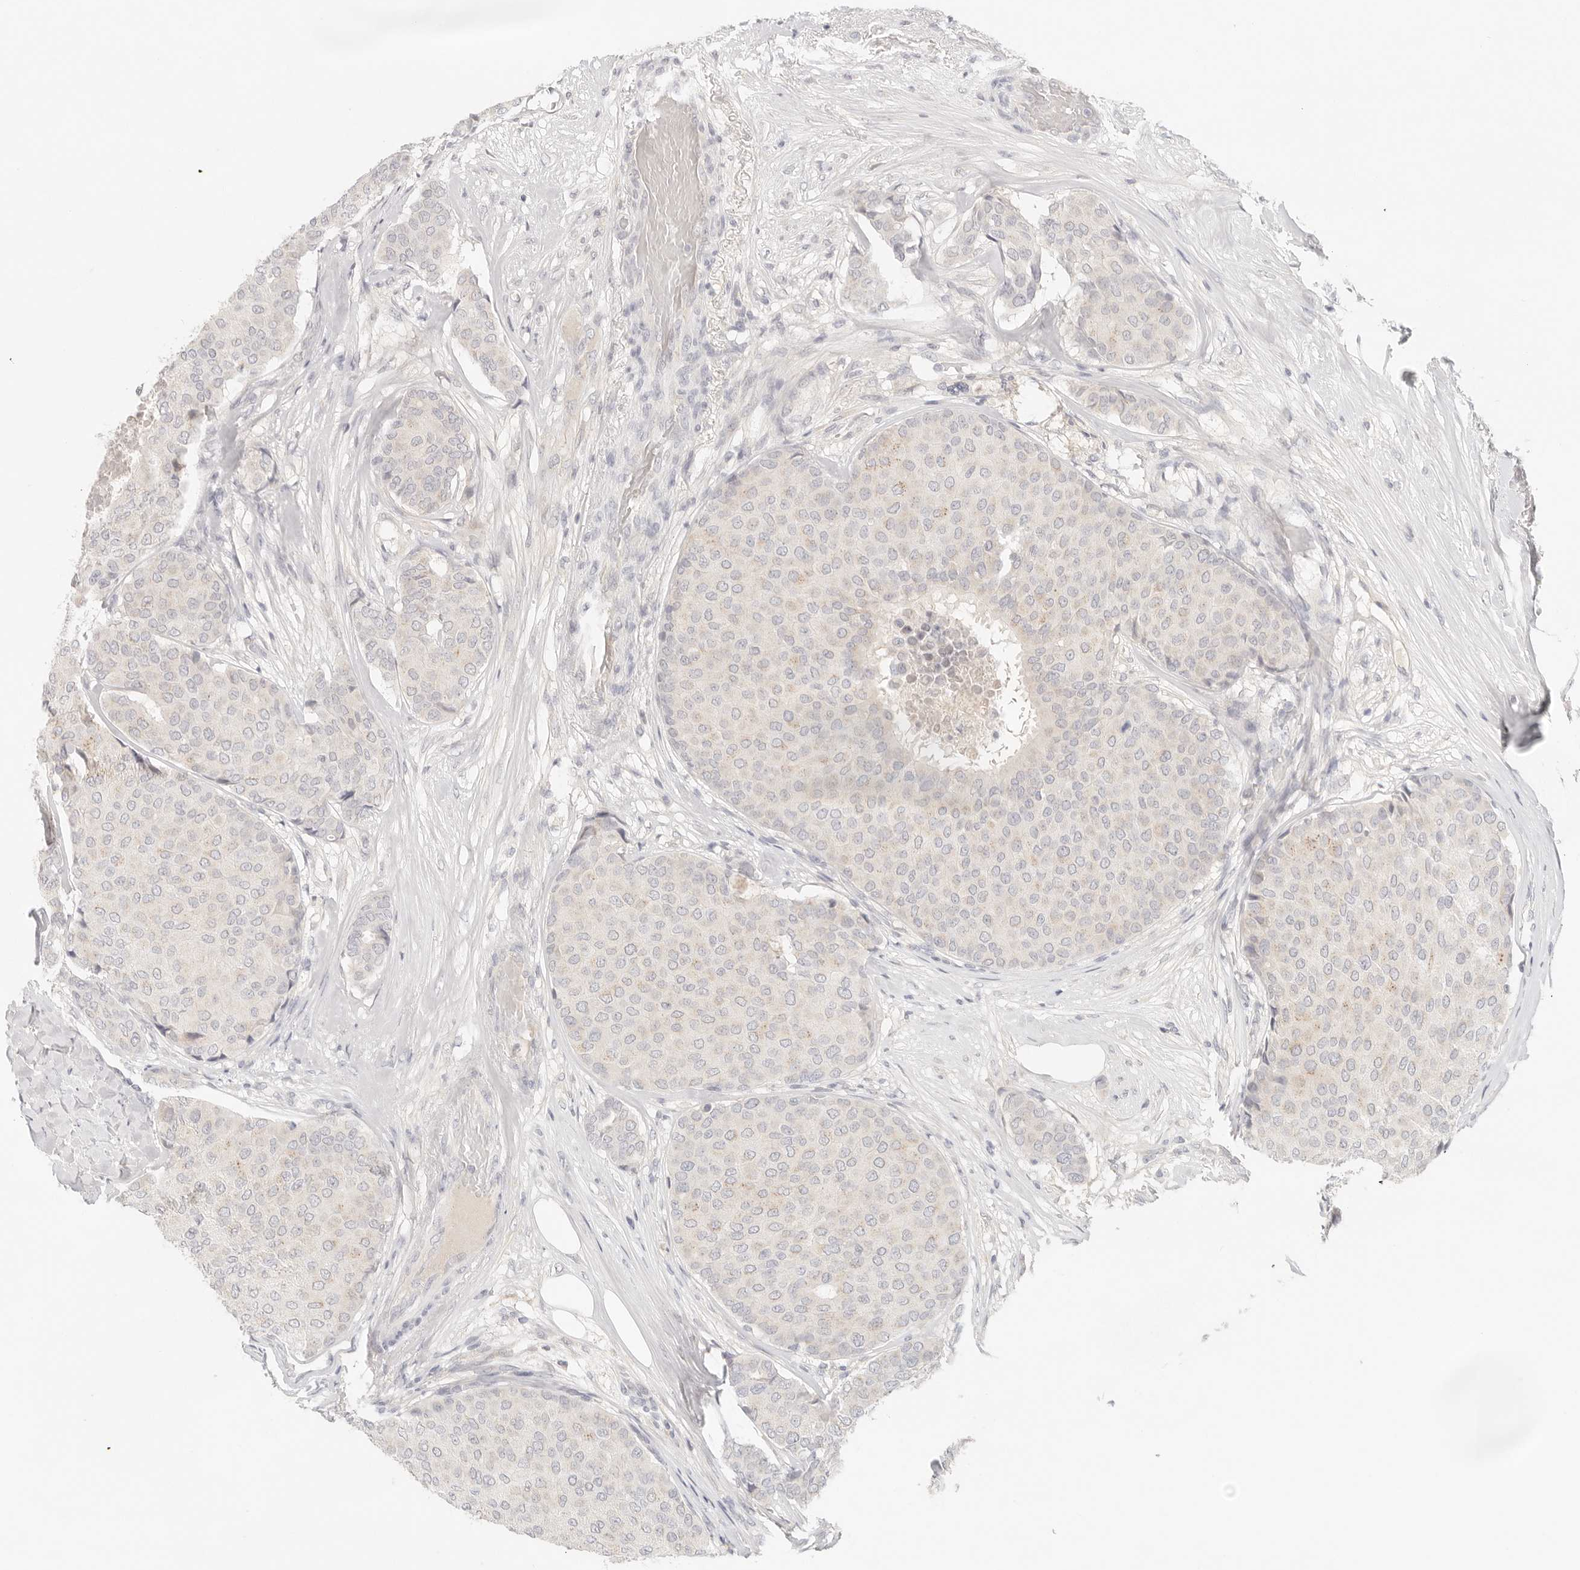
{"staining": {"intensity": "negative", "quantity": "none", "location": "none"}, "tissue": "breast cancer", "cell_type": "Tumor cells", "image_type": "cancer", "snomed": [{"axis": "morphology", "description": "Duct carcinoma"}, {"axis": "topography", "description": "Breast"}], "caption": "A high-resolution image shows immunohistochemistry (IHC) staining of invasive ductal carcinoma (breast), which exhibits no significant positivity in tumor cells. Brightfield microscopy of immunohistochemistry (IHC) stained with DAB (brown) and hematoxylin (blue), captured at high magnification.", "gene": "SPHK1", "patient": {"sex": "female", "age": 75}}